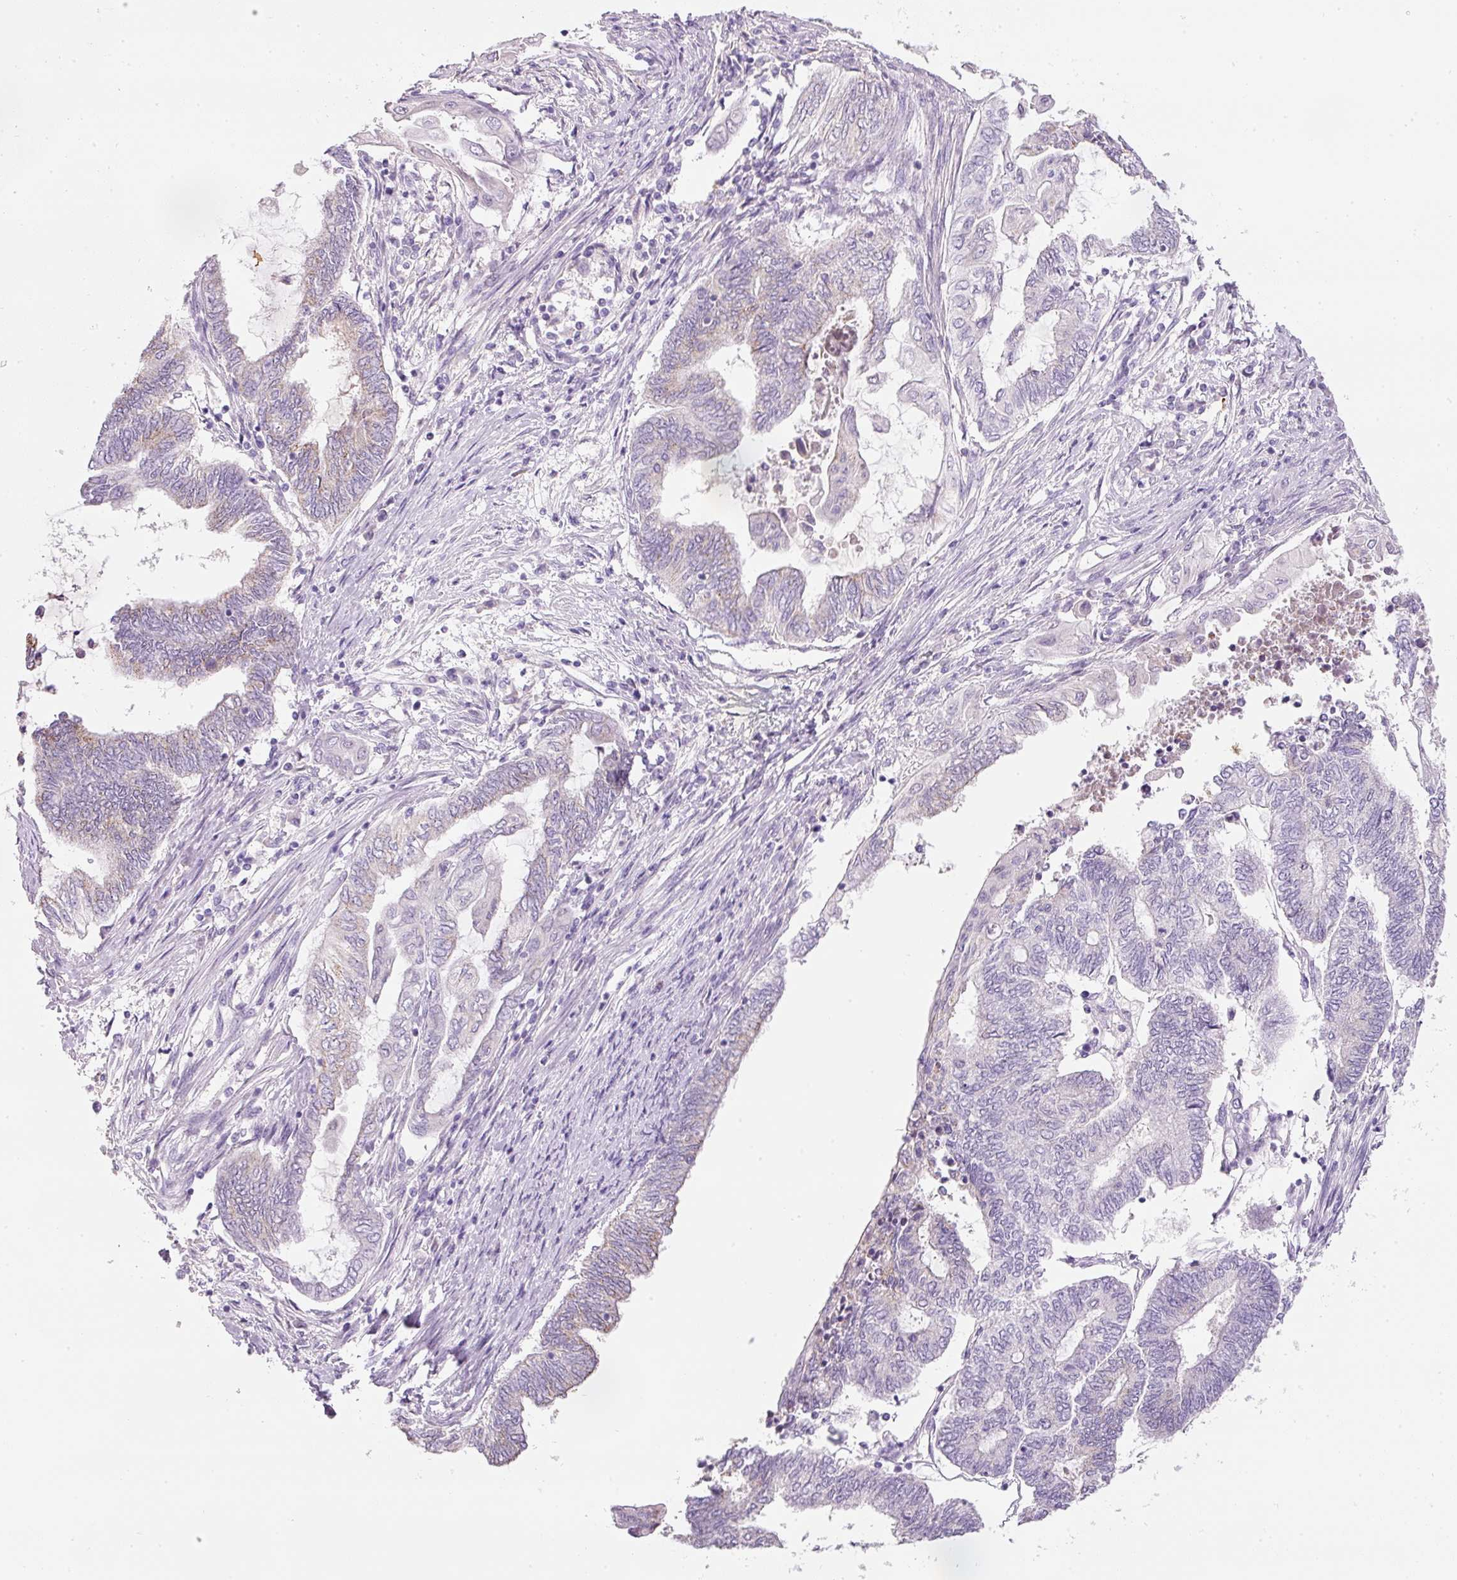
{"staining": {"intensity": "negative", "quantity": "none", "location": "none"}, "tissue": "endometrial cancer", "cell_type": "Tumor cells", "image_type": "cancer", "snomed": [{"axis": "morphology", "description": "Adenocarcinoma, NOS"}, {"axis": "topography", "description": "Uterus"}, {"axis": "topography", "description": "Endometrium"}], "caption": "The micrograph exhibits no significant staining in tumor cells of adenocarcinoma (endometrial).", "gene": "DNM1", "patient": {"sex": "female", "age": 70}}